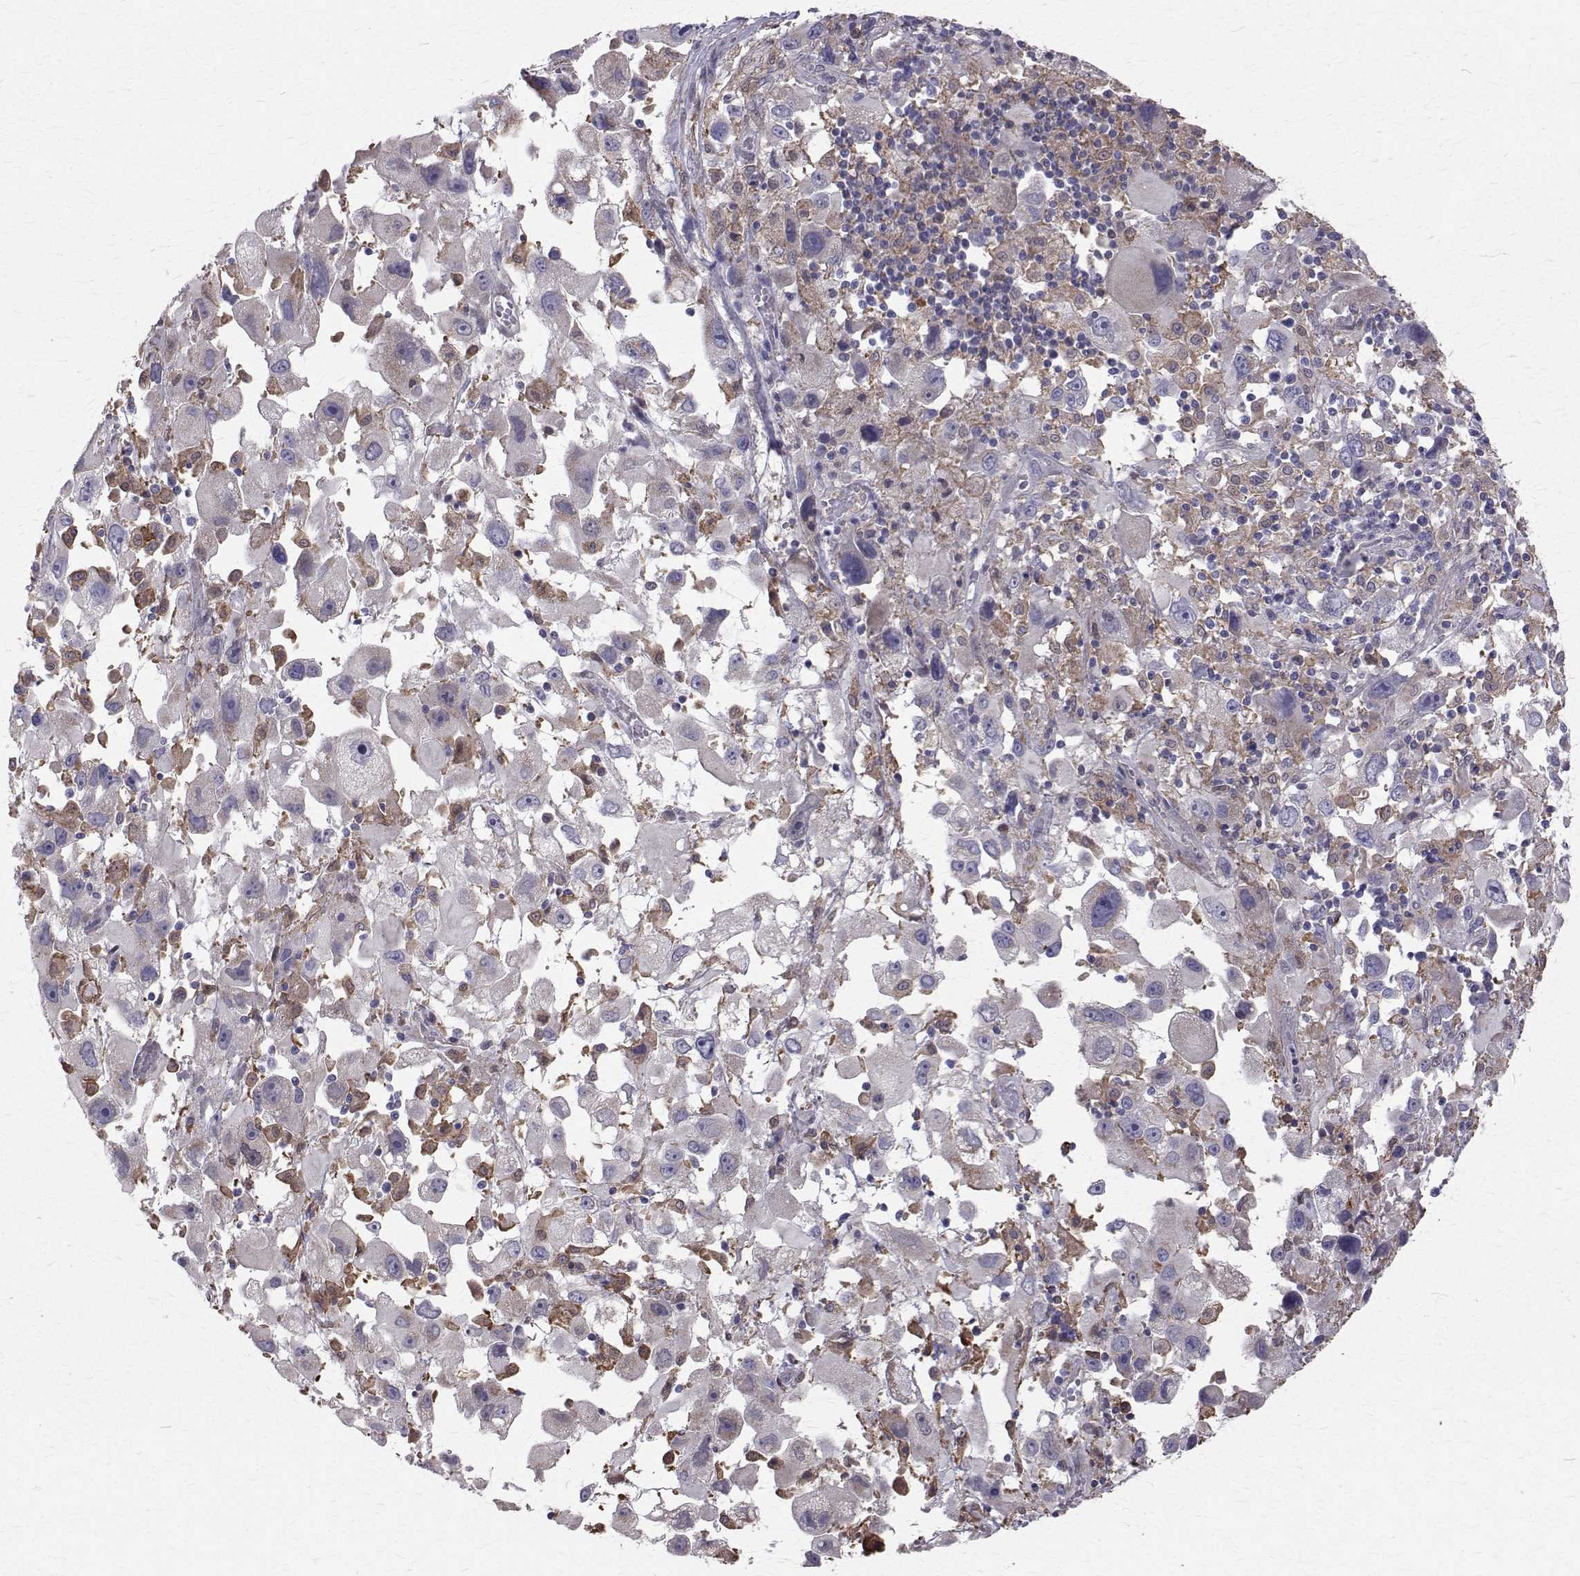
{"staining": {"intensity": "negative", "quantity": "none", "location": "none"}, "tissue": "melanoma", "cell_type": "Tumor cells", "image_type": "cancer", "snomed": [{"axis": "morphology", "description": "Malignant melanoma, Metastatic site"}, {"axis": "topography", "description": "Soft tissue"}], "caption": "Immunohistochemistry image of human melanoma stained for a protein (brown), which shows no expression in tumor cells.", "gene": "CCDC89", "patient": {"sex": "male", "age": 50}}